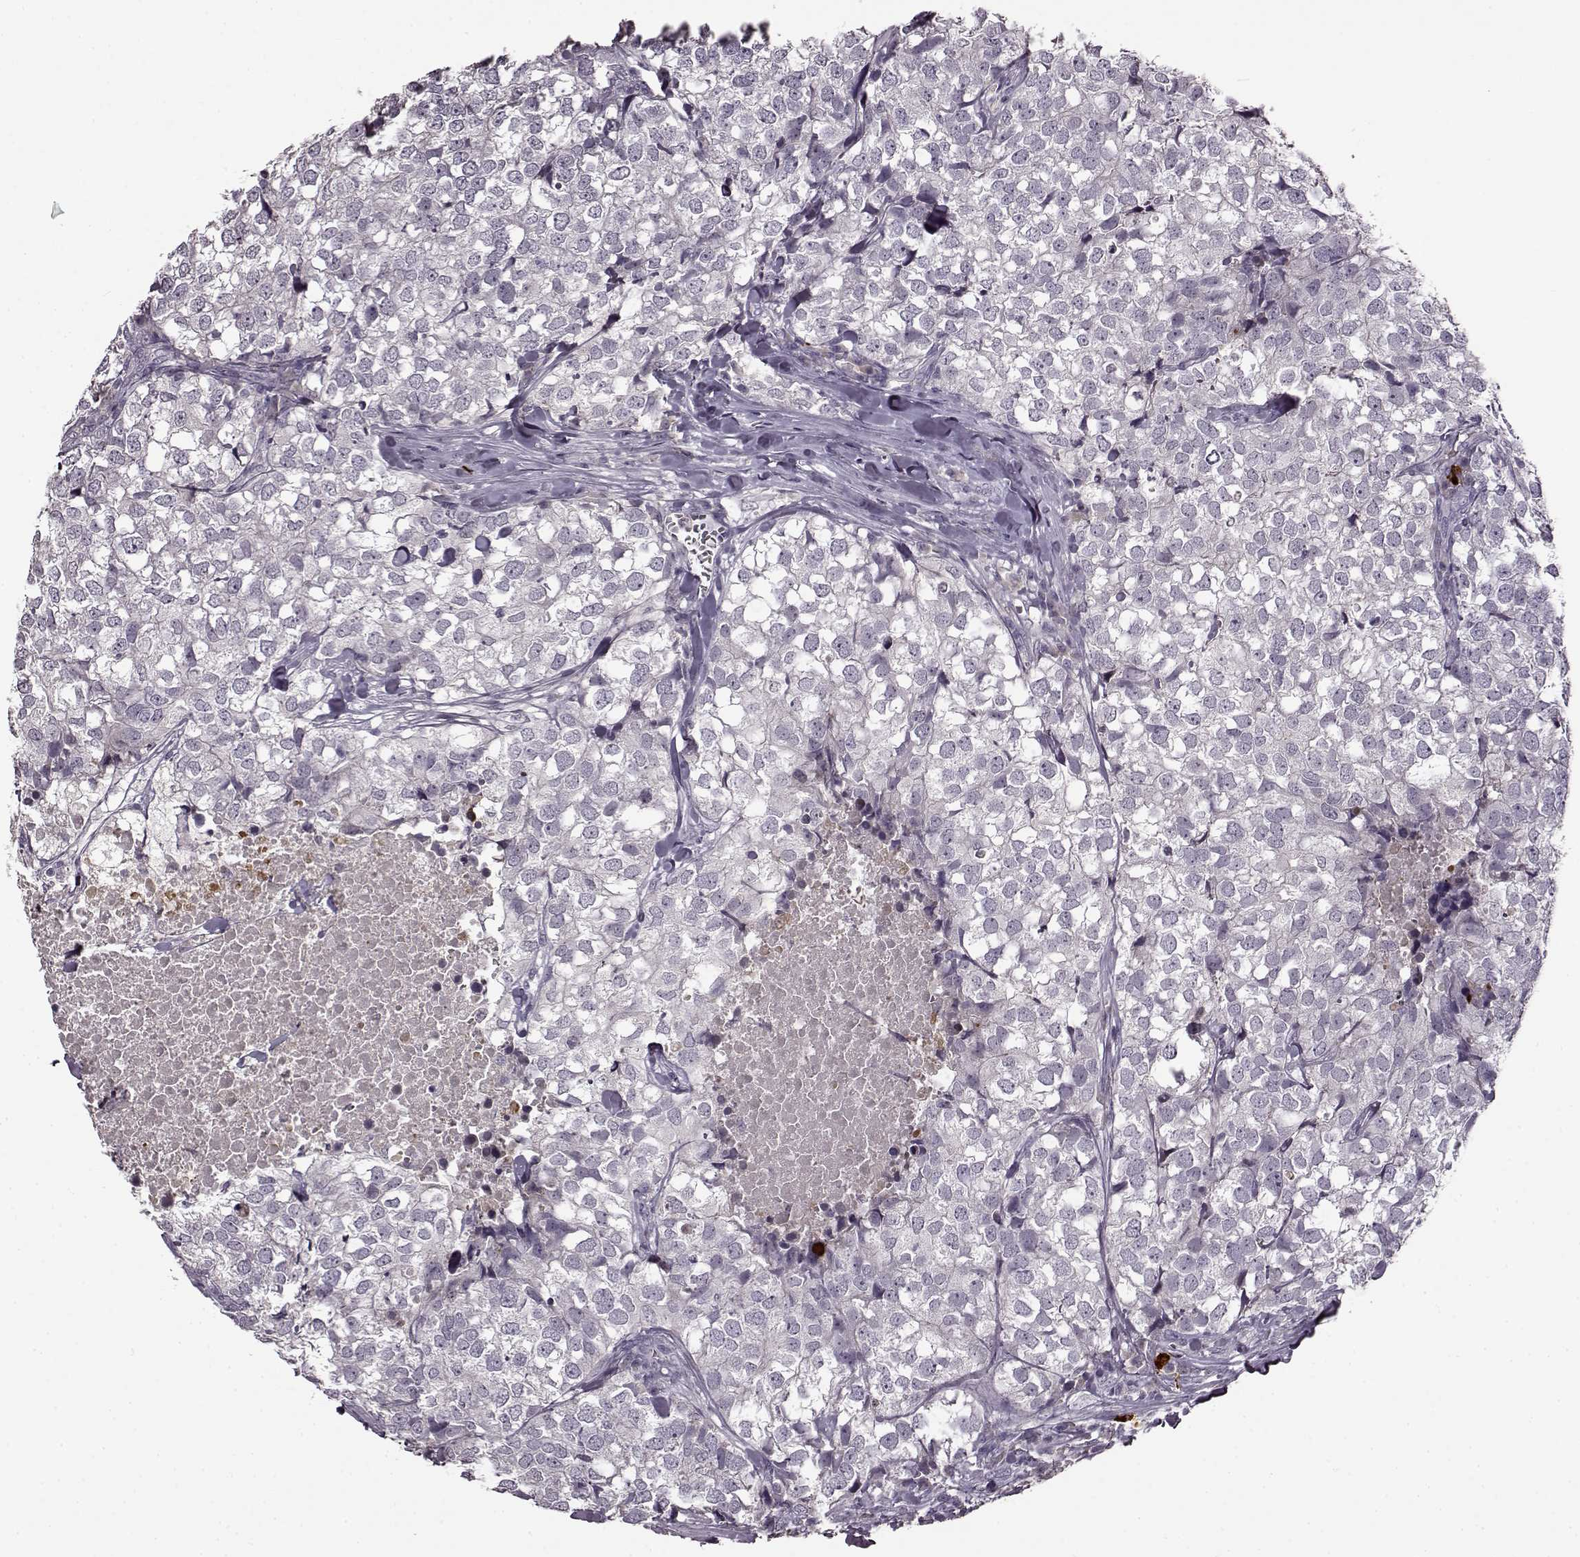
{"staining": {"intensity": "negative", "quantity": "none", "location": "none"}, "tissue": "breast cancer", "cell_type": "Tumor cells", "image_type": "cancer", "snomed": [{"axis": "morphology", "description": "Duct carcinoma"}, {"axis": "topography", "description": "Breast"}], "caption": "There is no significant expression in tumor cells of invasive ductal carcinoma (breast).", "gene": "CNGA3", "patient": {"sex": "female", "age": 30}}